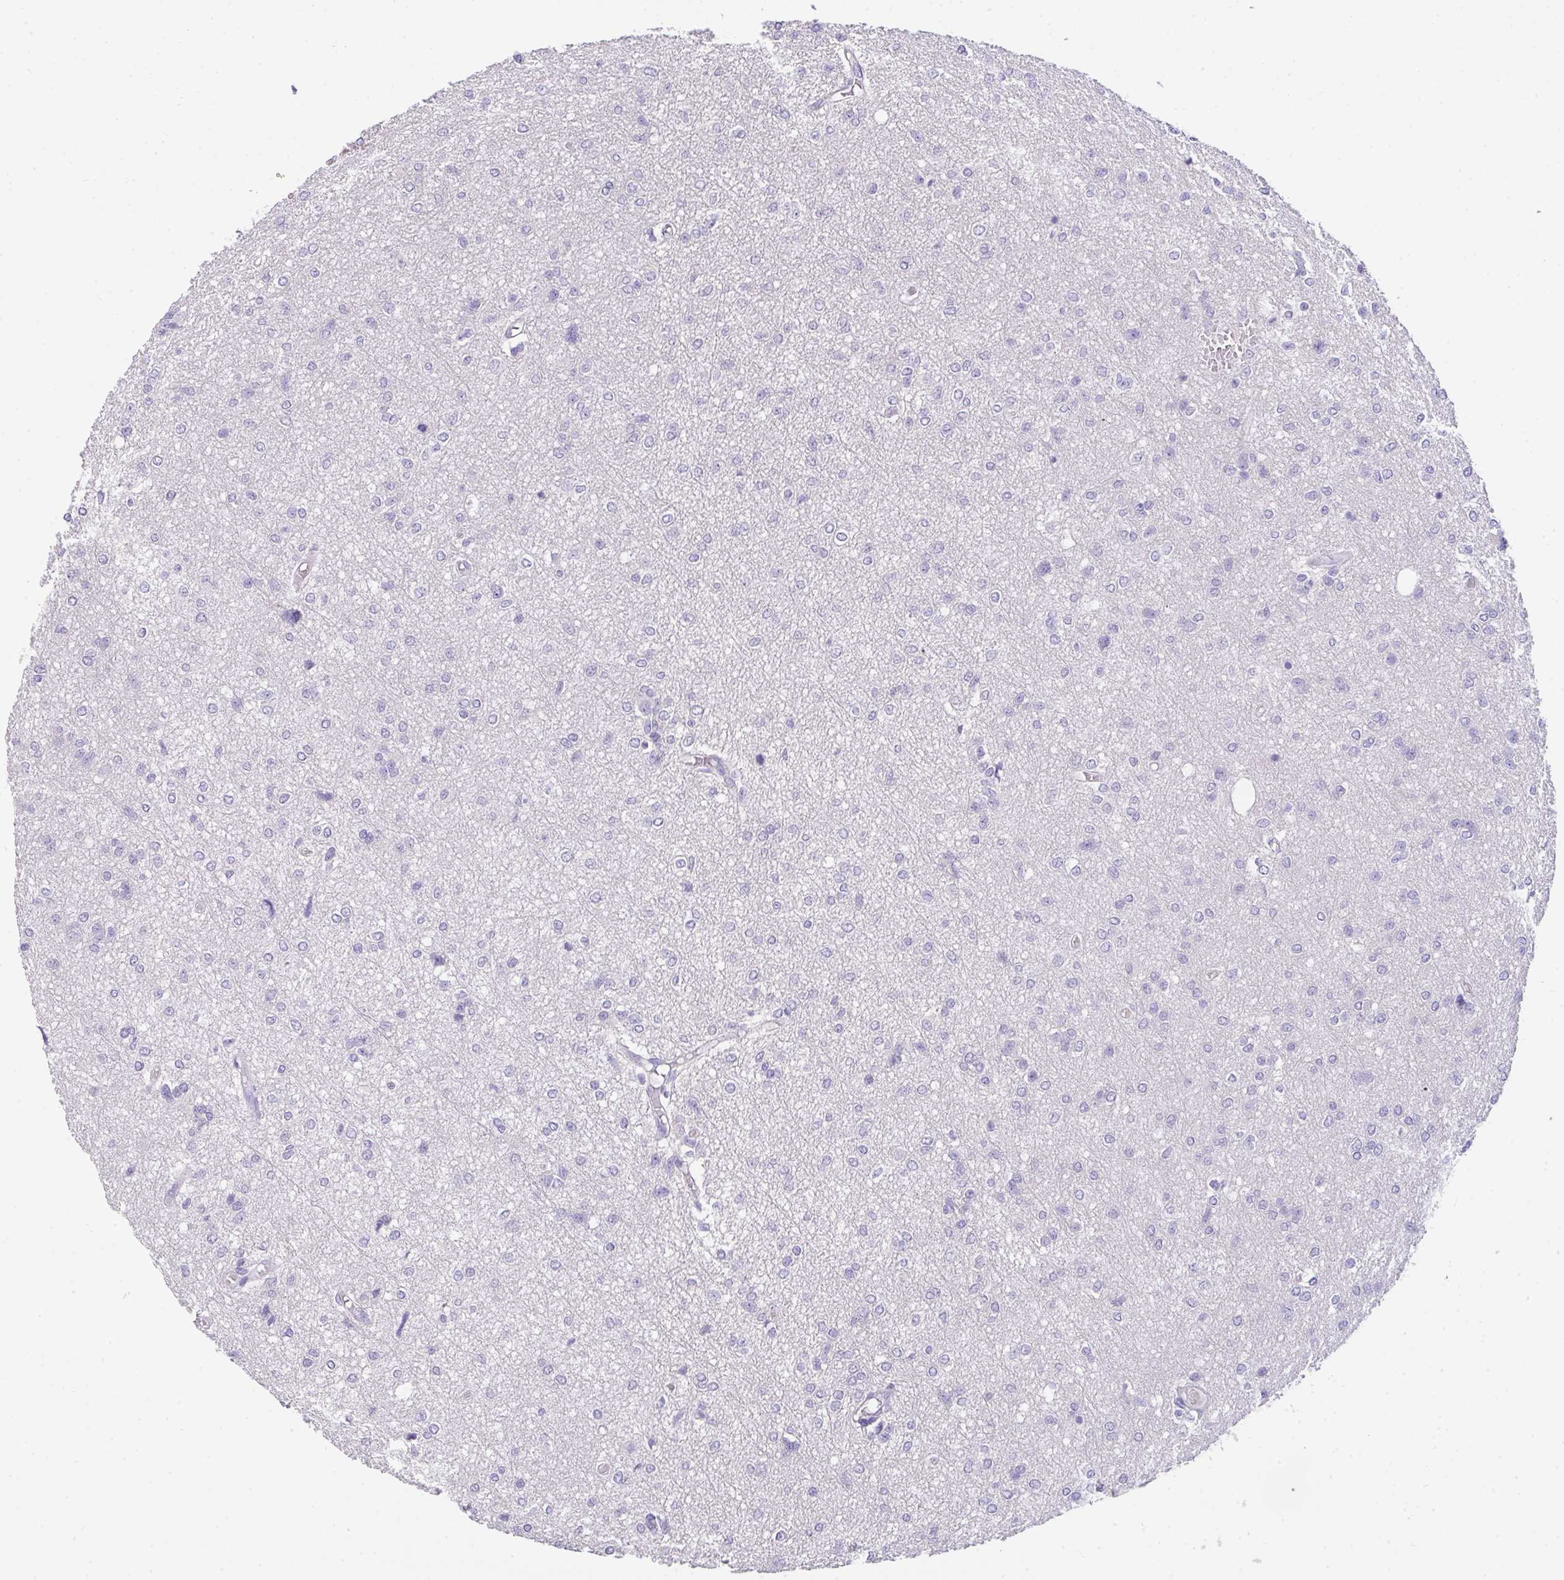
{"staining": {"intensity": "negative", "quantity": "none", "location": "none"}, "tissue": "glioma", "cell_type": "Tumor cells", "image_type": "cancer", "snomed": [{"axis": "morphology", "description": "Glioma, malignant, Low grade"}, {"axis": "topography", "description": "Brain"}], "caption": "Immunohistochemical staining of malignant low-grade glioma reveals no significant staining in tumor cells. (Immunohistochemistry (ihc), brightfield microscopy, high magnification).", "gene": "FILIP1", "patient": {"sex": "male", "age": 26}}